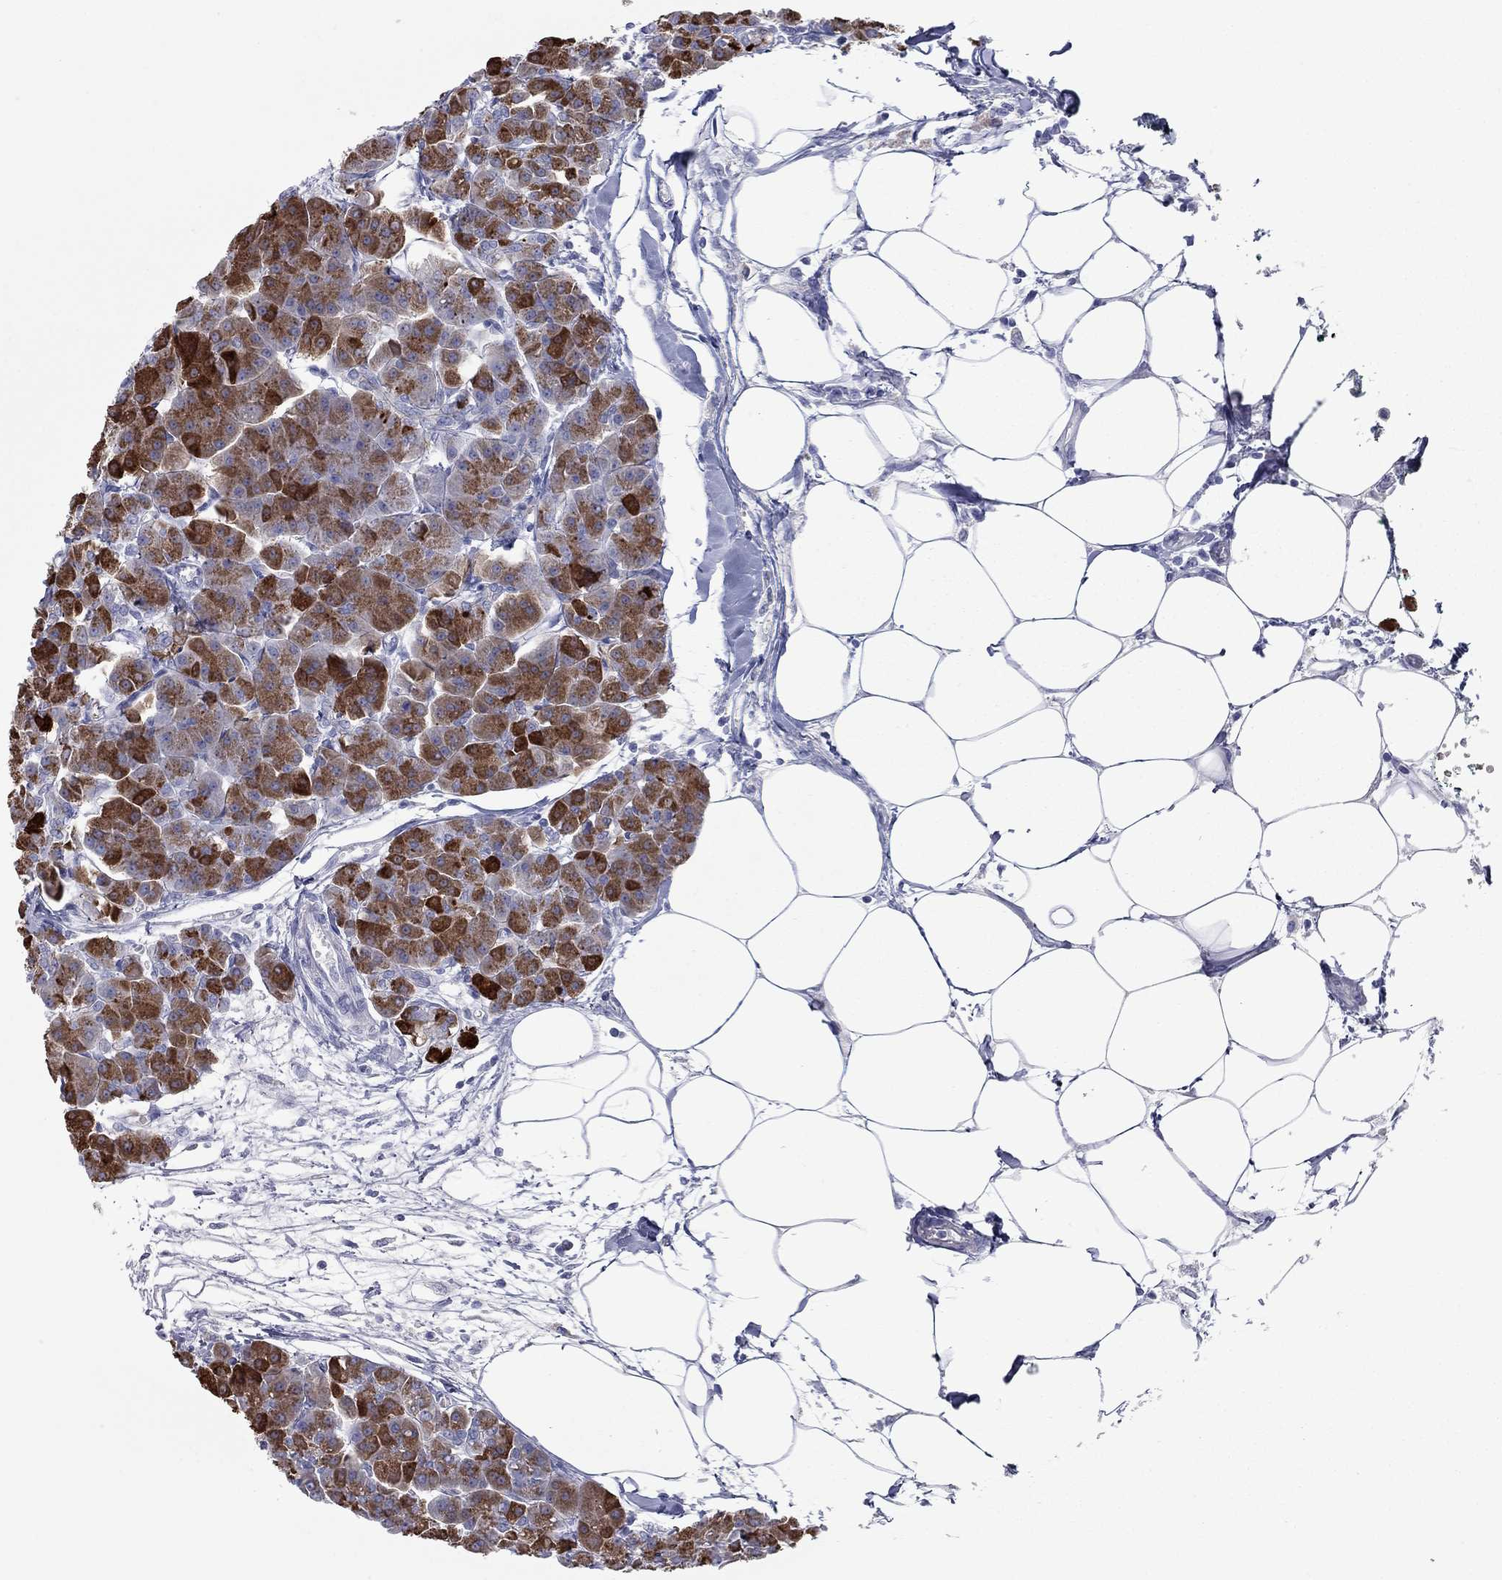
{"staining": {"intensity": "strong", "quantity": "25%-75%", "location": "cytoplasmic/membranous"}, "tissue": "pancreas", "cell_type": "Exocrine glandular cells", "image_type": "normal", "snomed": [{"axis": "morphology", "description": "Normal tissue, NOS"}, {"axis": "topography", "description": "Adipose tissue"}, {"axis": "topography", "description": "Pancreas"}, {"axis": "topography", "description": "Peripheral nerve tissue"}], "caption": "A brown stain labels strong cytoplasmic/membranous positivity of a protein in exocrine glandular cells of unremarkable pancreas.", "gene": "KIRREL2", "patient": {"sex": "female", "age": 58}}